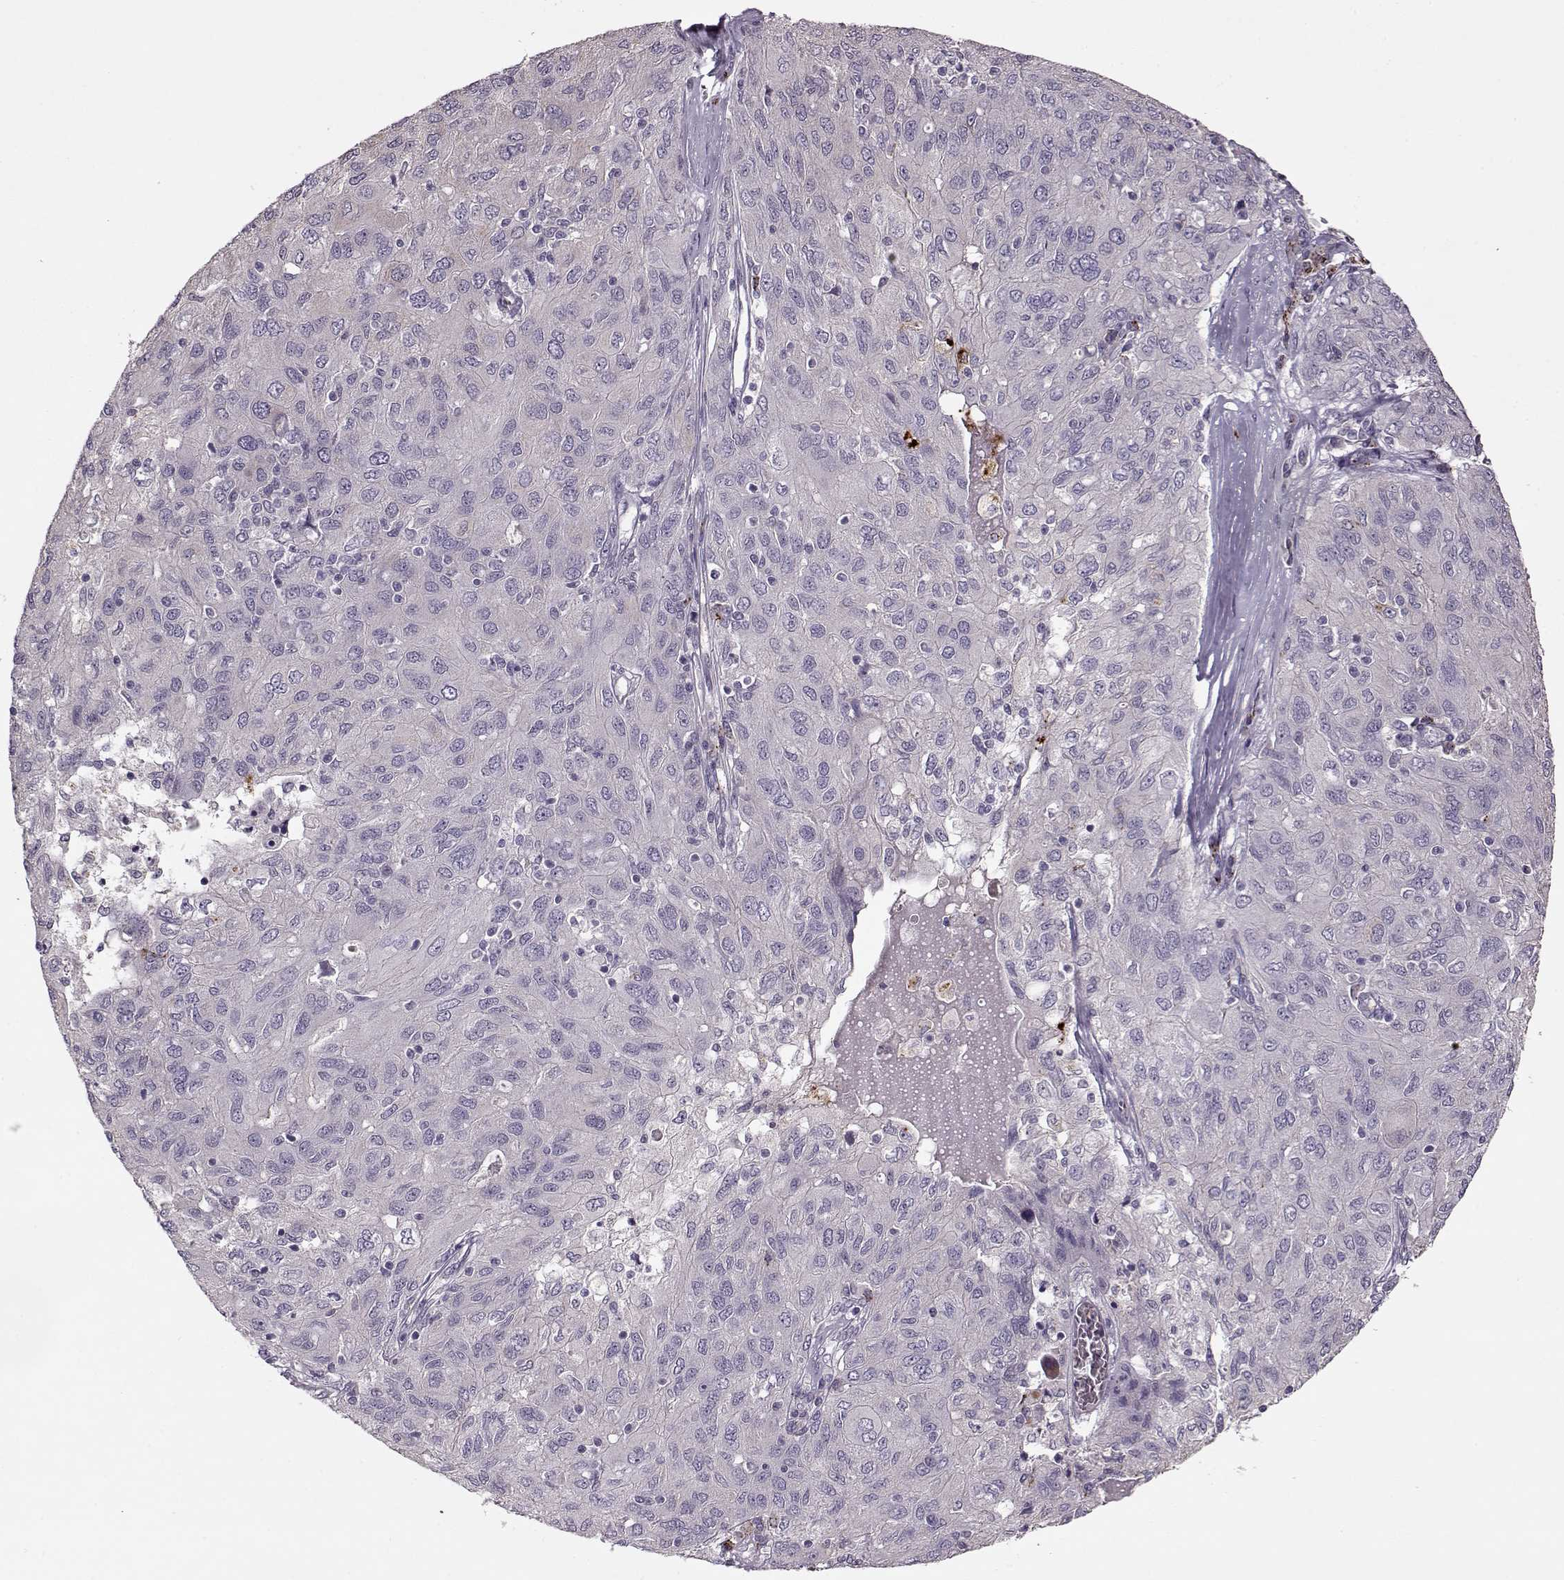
{"staining": {"intensity": "negative", "quantity": "none", "location": "none"}, "tissue": "ovarian cancer", "cell_type": "Tumor cells", "image_type": "cancer", "snomed": [{"axis": "morphology", "description": "Carcinoma, endometroid"}, {"axis": "topography", "description": "Ovary"}], "caption": "A micrograph of human ovarian endometroid carcinoma is negative for staining in tumor cells. (Brightfield microscopy of DAB IHC at high magnification).", "gene": "ACOT11", "patient": {"sex": "female", "age": 50}}